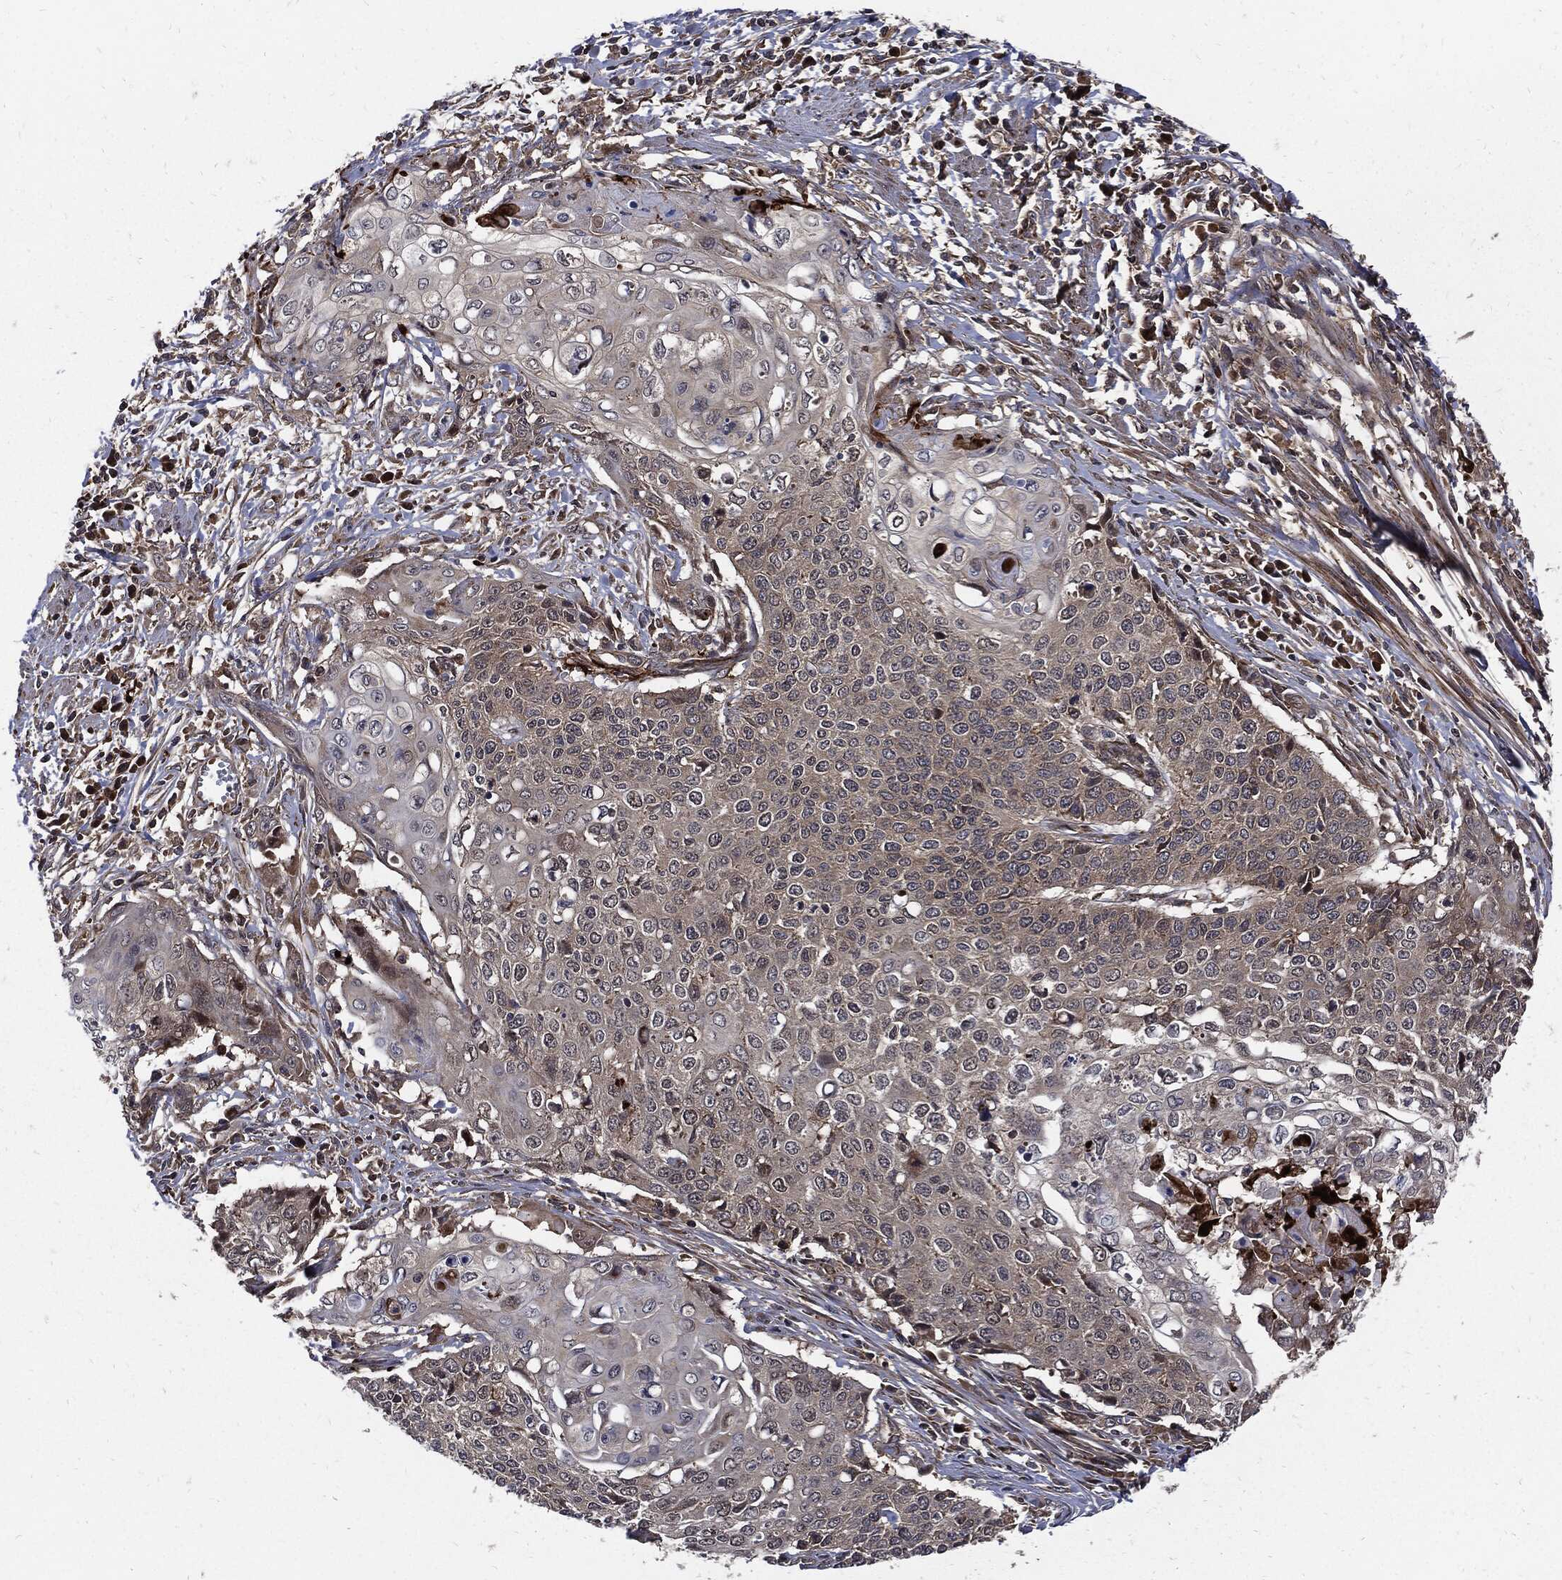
{"staining": {"intensity": "moderate", "quantity": "<25%", "location": "cytoplasmic/membranous"}, "tissue": "cervical cancer", "cell_type": "Tumor cells", "image_type": "cancer", "snomed": [{"axis": "morphology", "description": "Squamous cell carcinoma, NOS"}, {"axis": "topography", "description": "Cervix"}], "caption": "Tumor cells show low levels of moderate cytoplasmic/membranous expression in about <25% of cells in cervical cancer (squamous cell carcinoma).", "gene": "CLU", "patient": {"sex": "female", "age": 39}}